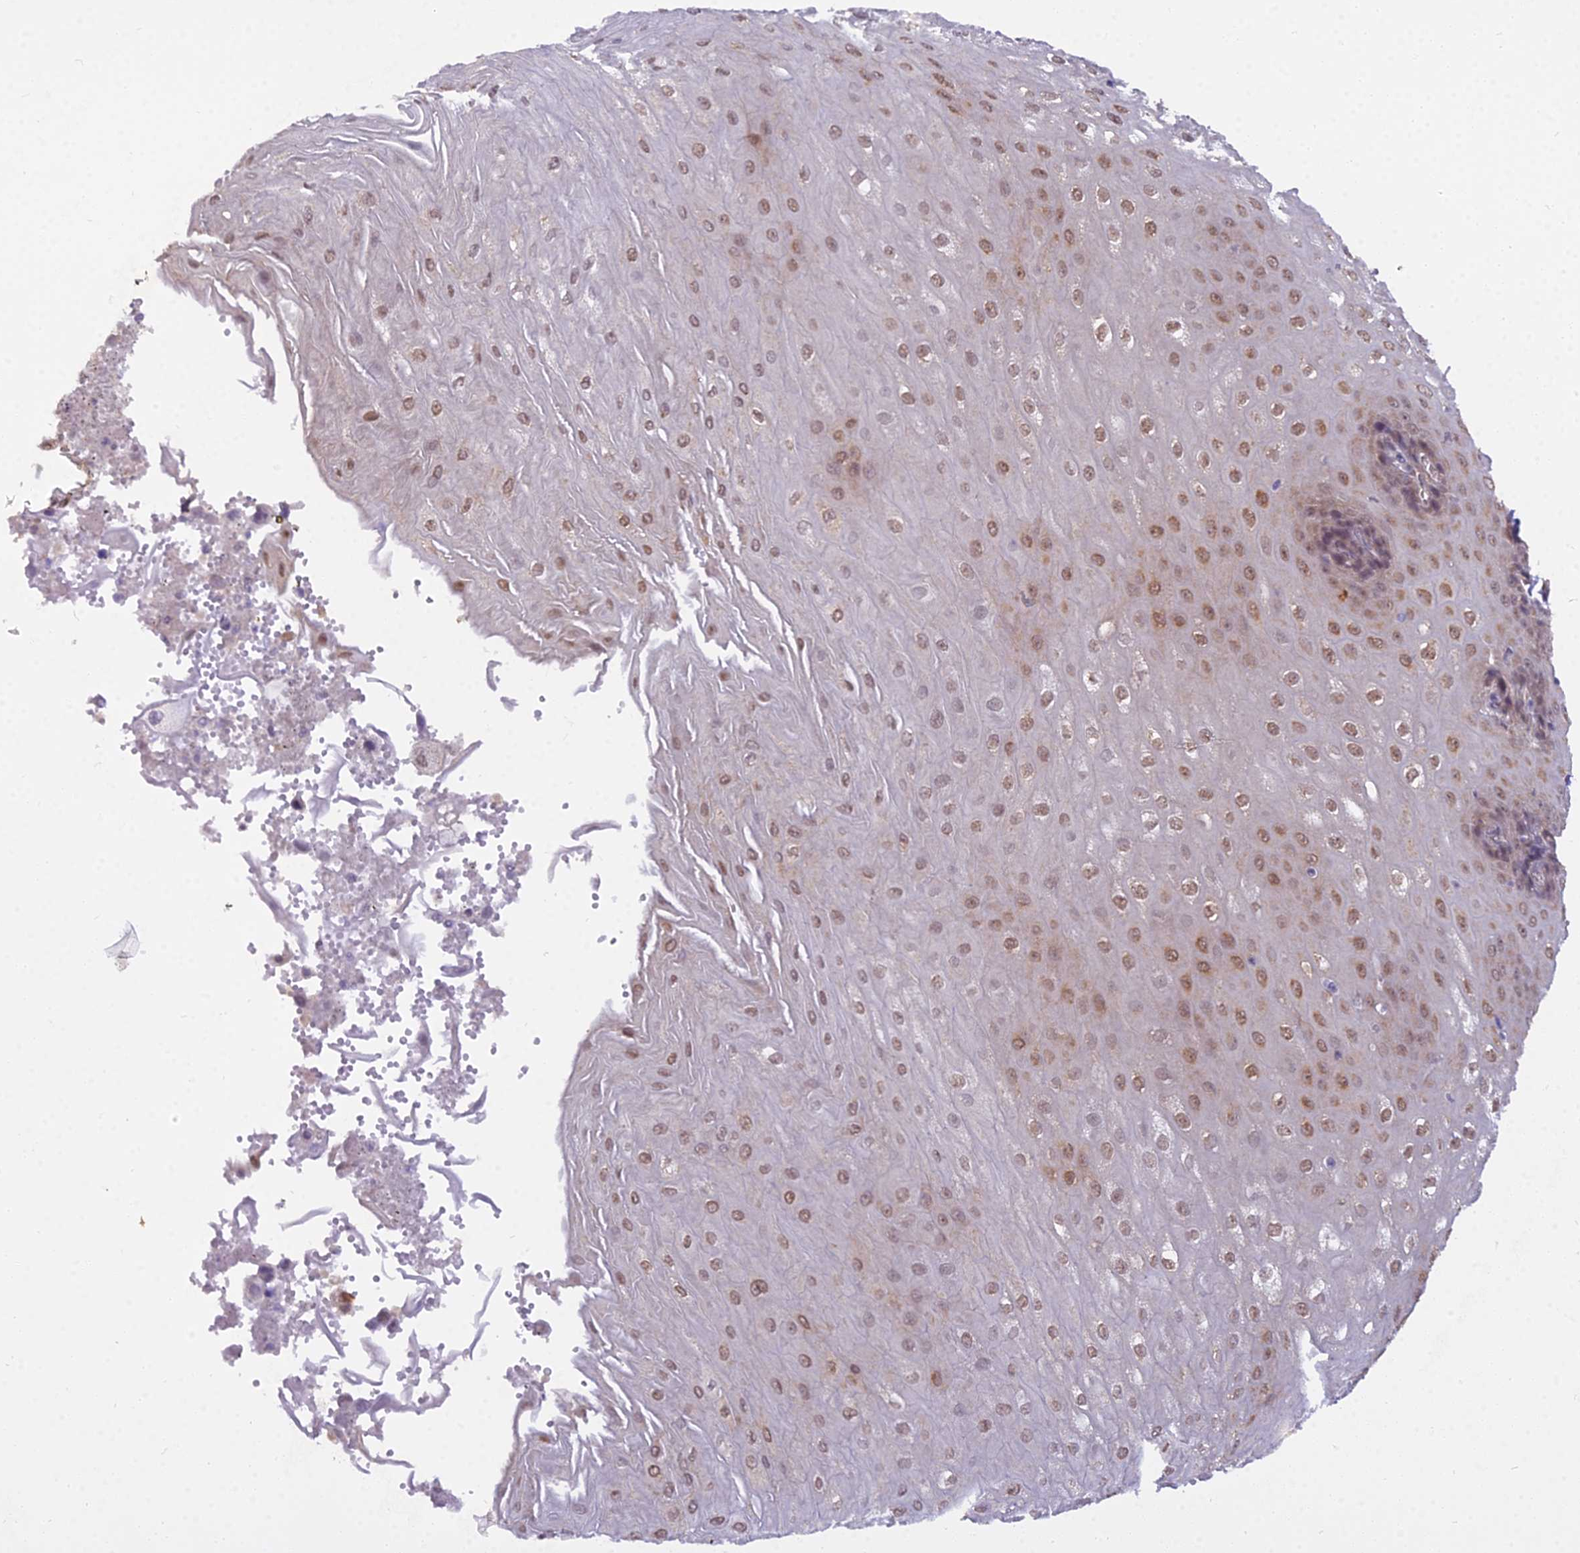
{"staining": {"intensity": "moderate", "quantity": ">75%", "location": "nuclear"}, "tissue": "esophagus", "cell_type": "Squamous epithelial cells", "image_type": "normal", "snomed": [{"axis": "morphology", "description": "Normal tissue, NOS"}, {"axis": "topography", "description": "Esophagus"}], "caption": "IHC histopathology image of normal esophagus: human esophagus stained using IHC demonstrates medium levels of moderate protein expression localized specifically in the nuclear of squamous epithelial cells, appearing as a nuclear brown color.", "gene": "BLNK", "patient": {"sex": "male", "age": 60}}